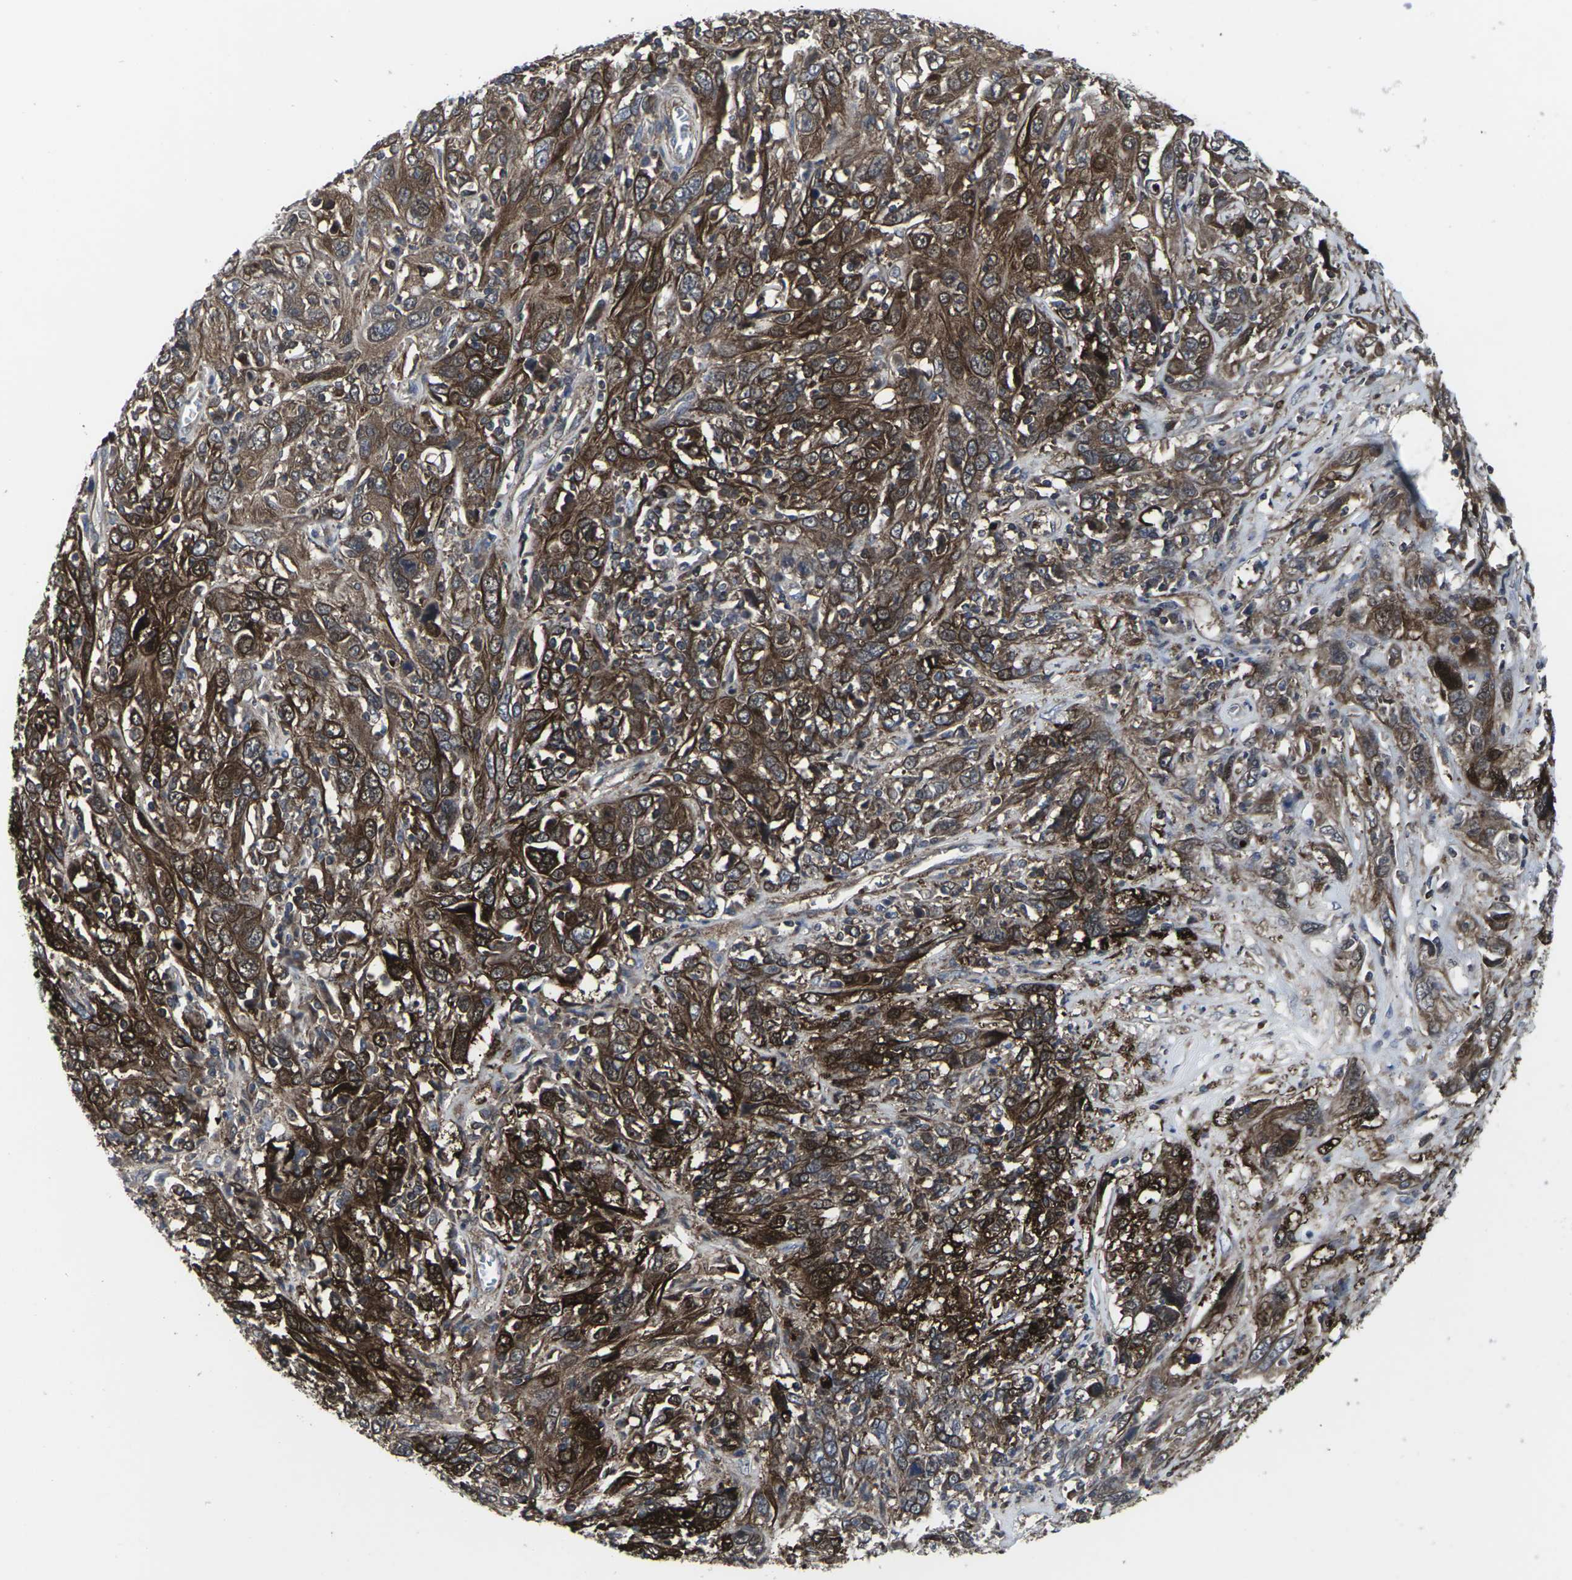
{"staining": {"intensity": "strong", "quantity": ">75%", "location": "cytoplasmic/membranous"}, "tissue": "cervical cancer", "cell_type": "Tumor cells", "image_type": "cancer", "snomed": [{"axis": "morphology", "description": "Squamous cell carcinoma, NOS"}, {"axis": "topography", "description": "Cervix"}], "caption": "This is a histology image of immunohistochemistry (IHC) staining of cervical cancer (squamous cell carcinoma), which shows strong staining in the cytoplasmic/membranous of tumor cells.", "gene": "HPRT1", "patient": {"sex": "female", "age": 46}}